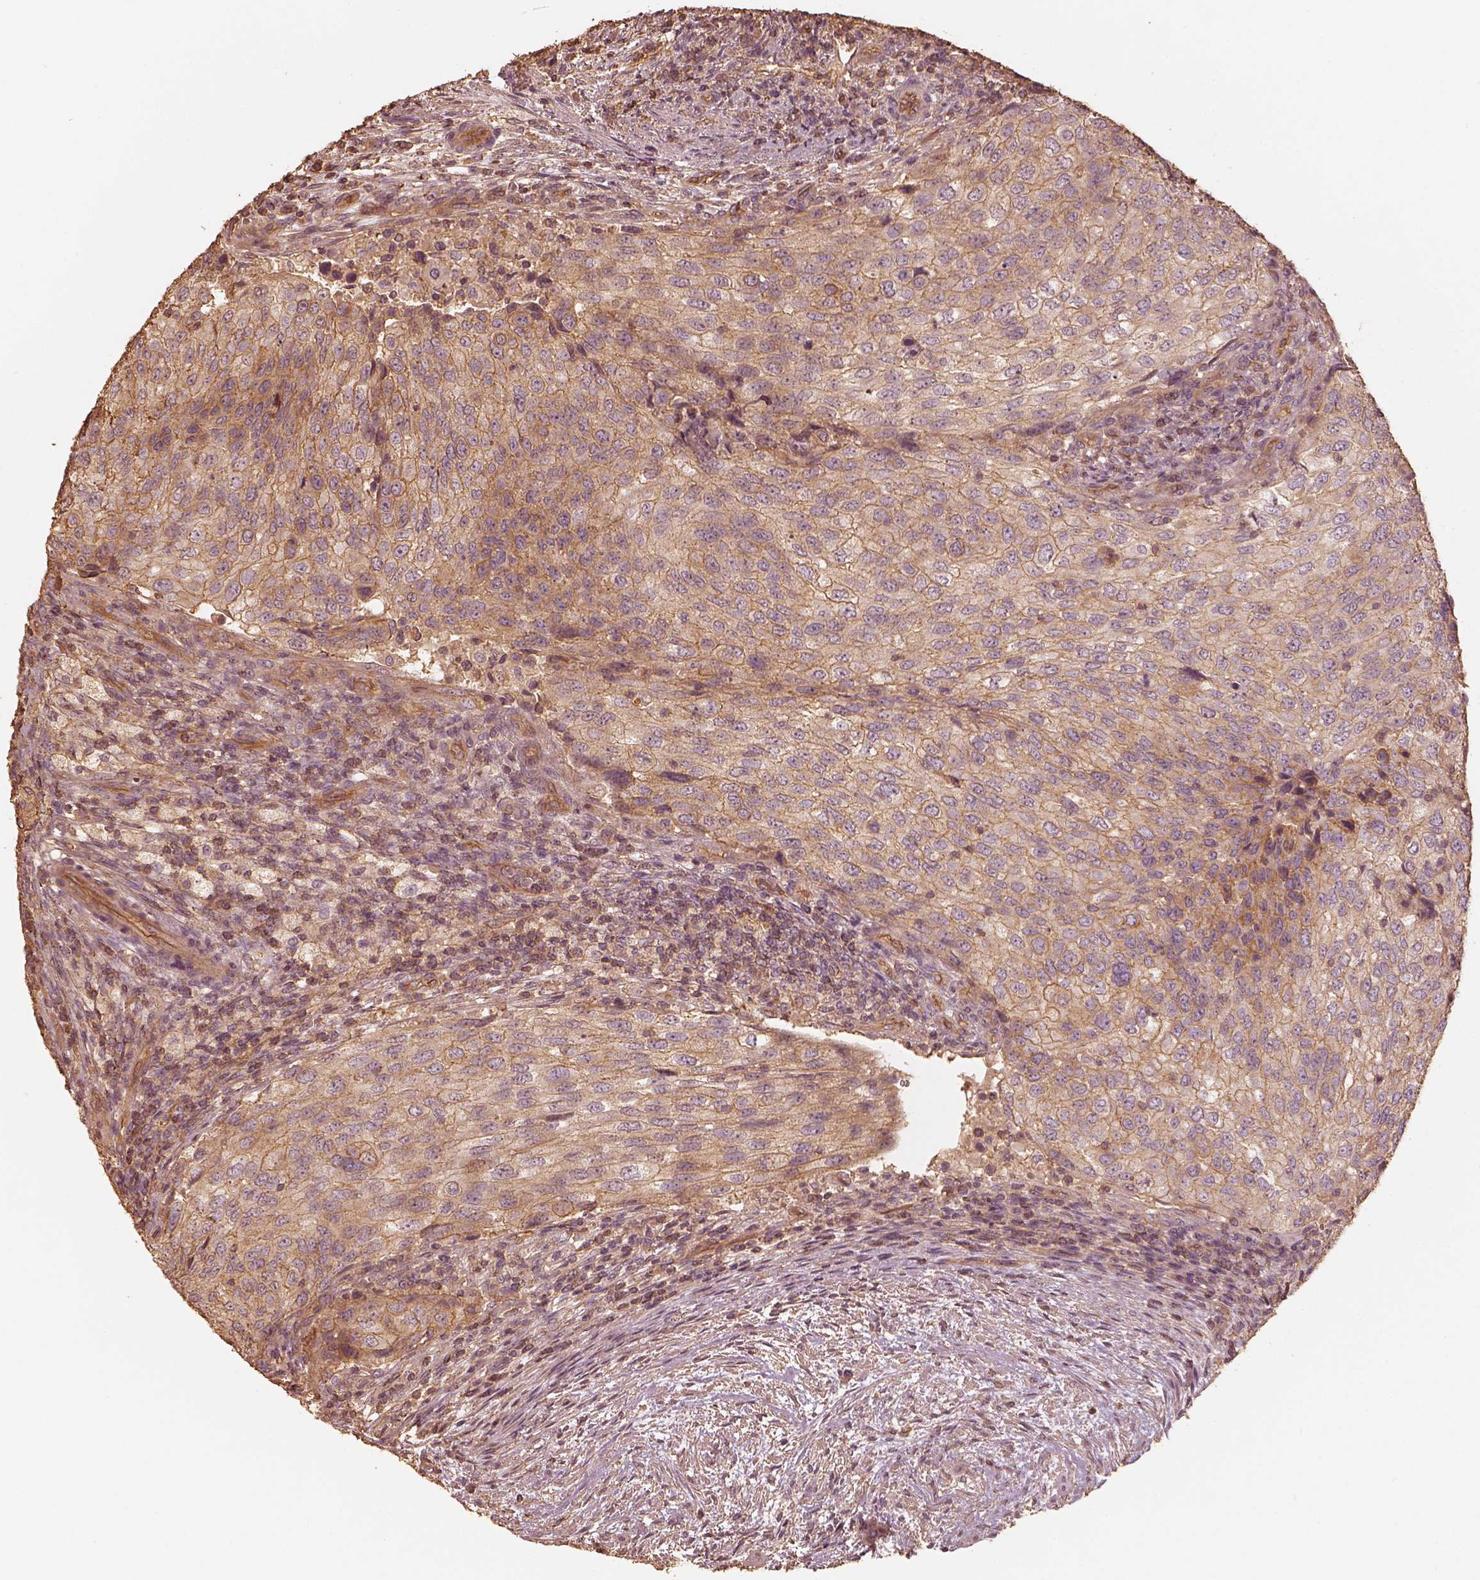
{"staining": {"intensity": "moderate", "quantity": ">75%", "location": "cytoplasmic/membranous"}, "tissue": "urothelial cancer", "cell_type": "Tumor cells", "image_type": "cancer", "snomed": [{"axis": "morphology", "description": "Urothelial carcinoma, High grade"}, {"axis": "topography", "description": "Urinary bladder"}], "caption": "Urothelial carcinoma (high-grade) stained with immunohistochemistry demonstrates moderate cytoplasmic/membranous expression in approximately >75% of tumor cells. (IHC, brightfield microscopy, high magnification).", "gene": "WDR7", "patient": {"sex": "female", "age": 78}}